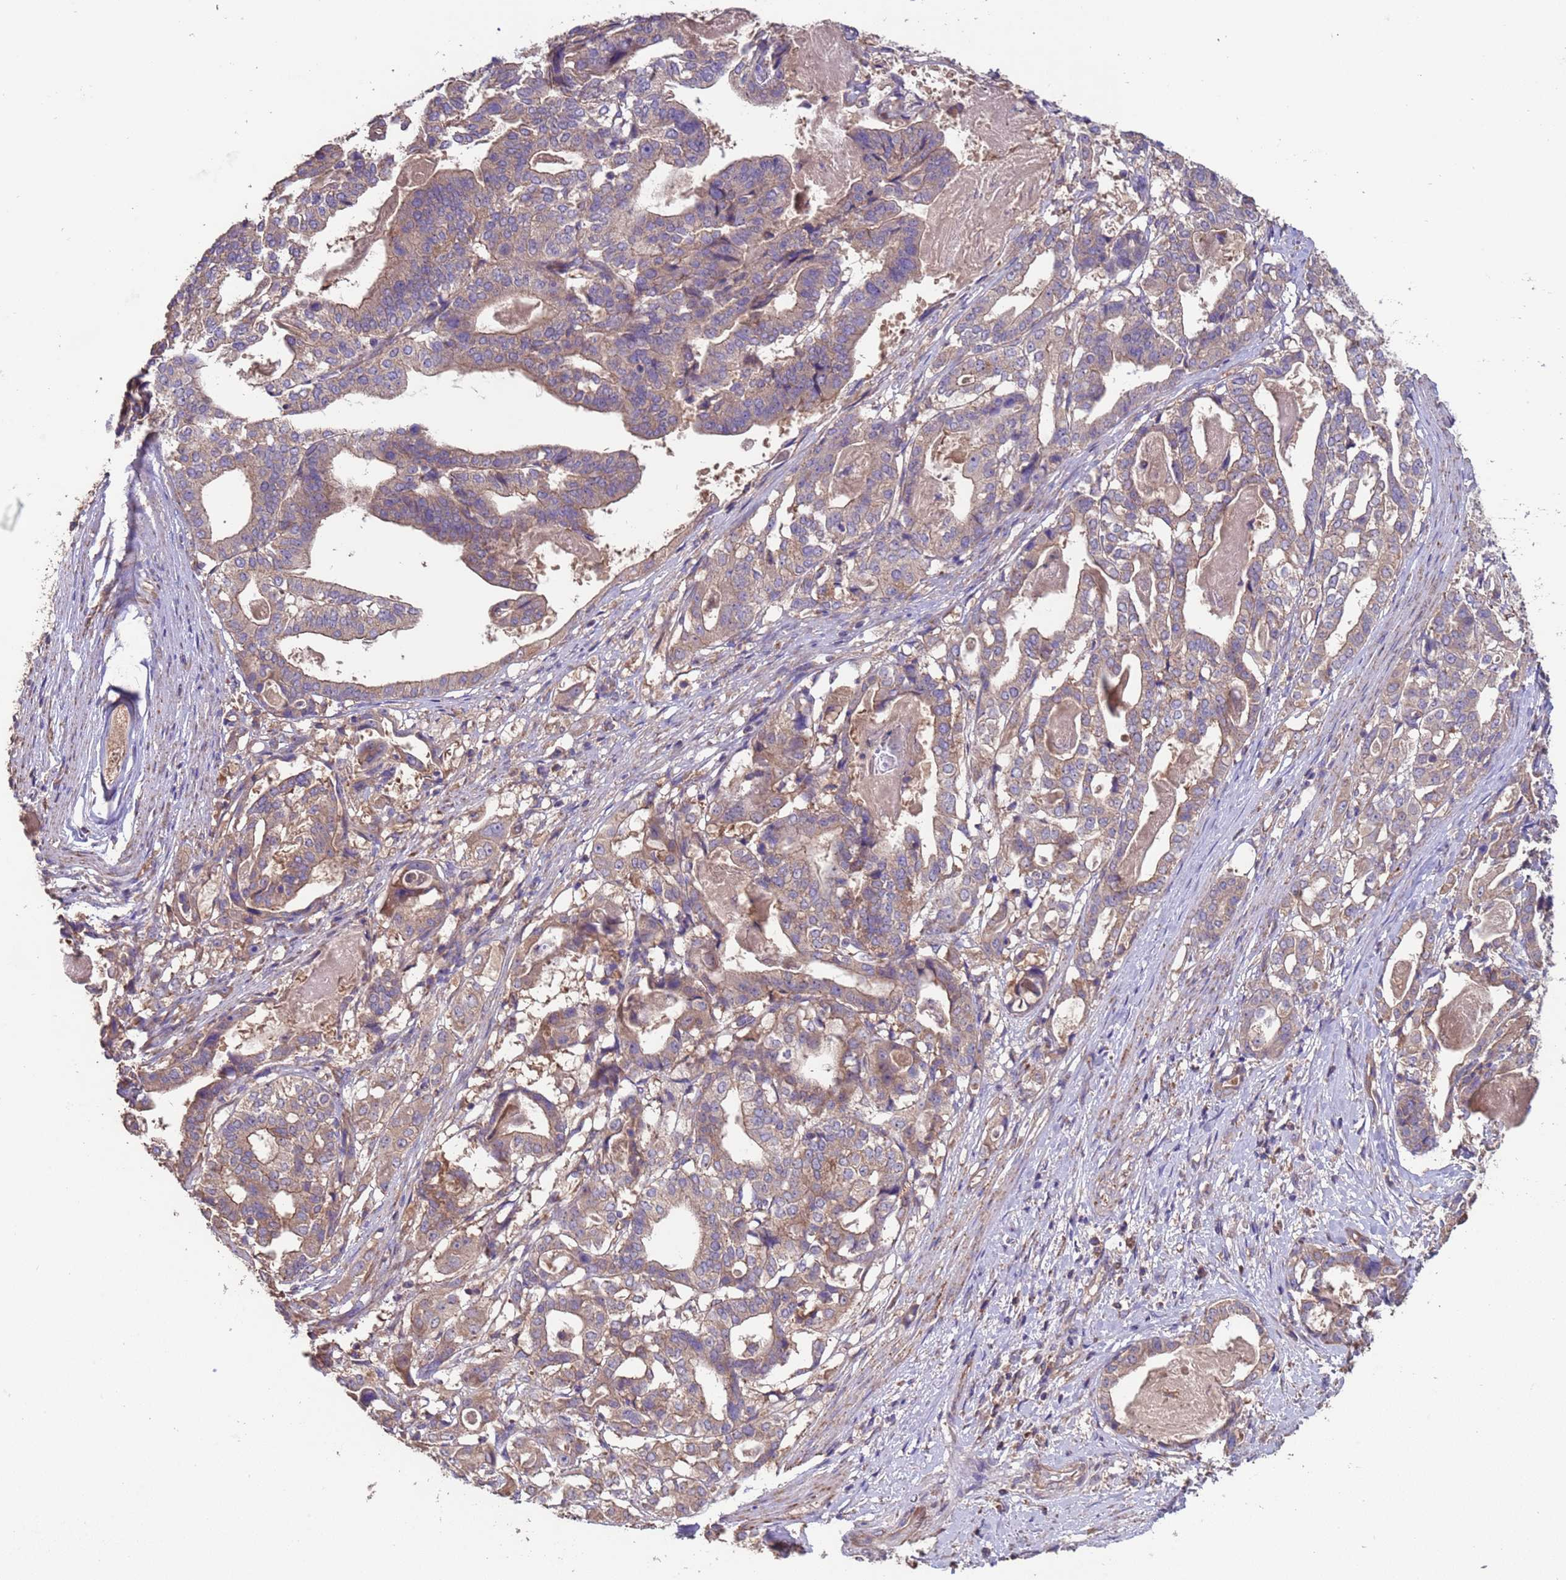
{"staining": {"intensity": "weak", "quantity": ">75%", "location": "cytoplasmic/membranous"}, "tissue": "stomach cancer", "cell_type": "Tumor cells", "image_type": "cancer", "snomed": [{"axis": "morphology", "description": "Adenocarcinoma, NOS"}, {"axis": "topography", "description": "Stomach"}], "caption": "IHC (DAB (3,3'-diaminobenzidine)) staining of human stomach cancer (adenocarcinoma) reveals weak cytoplasmic/membranous protein expression in about >75% of tumor cells. The protein of interest is stained brown, and the nuclei are stained in blue (DAB IHC with brightfield microscopy, high magnification).", "gene": "EEF1AKMT1", "patient": {"sex": "male", "age": 48}}